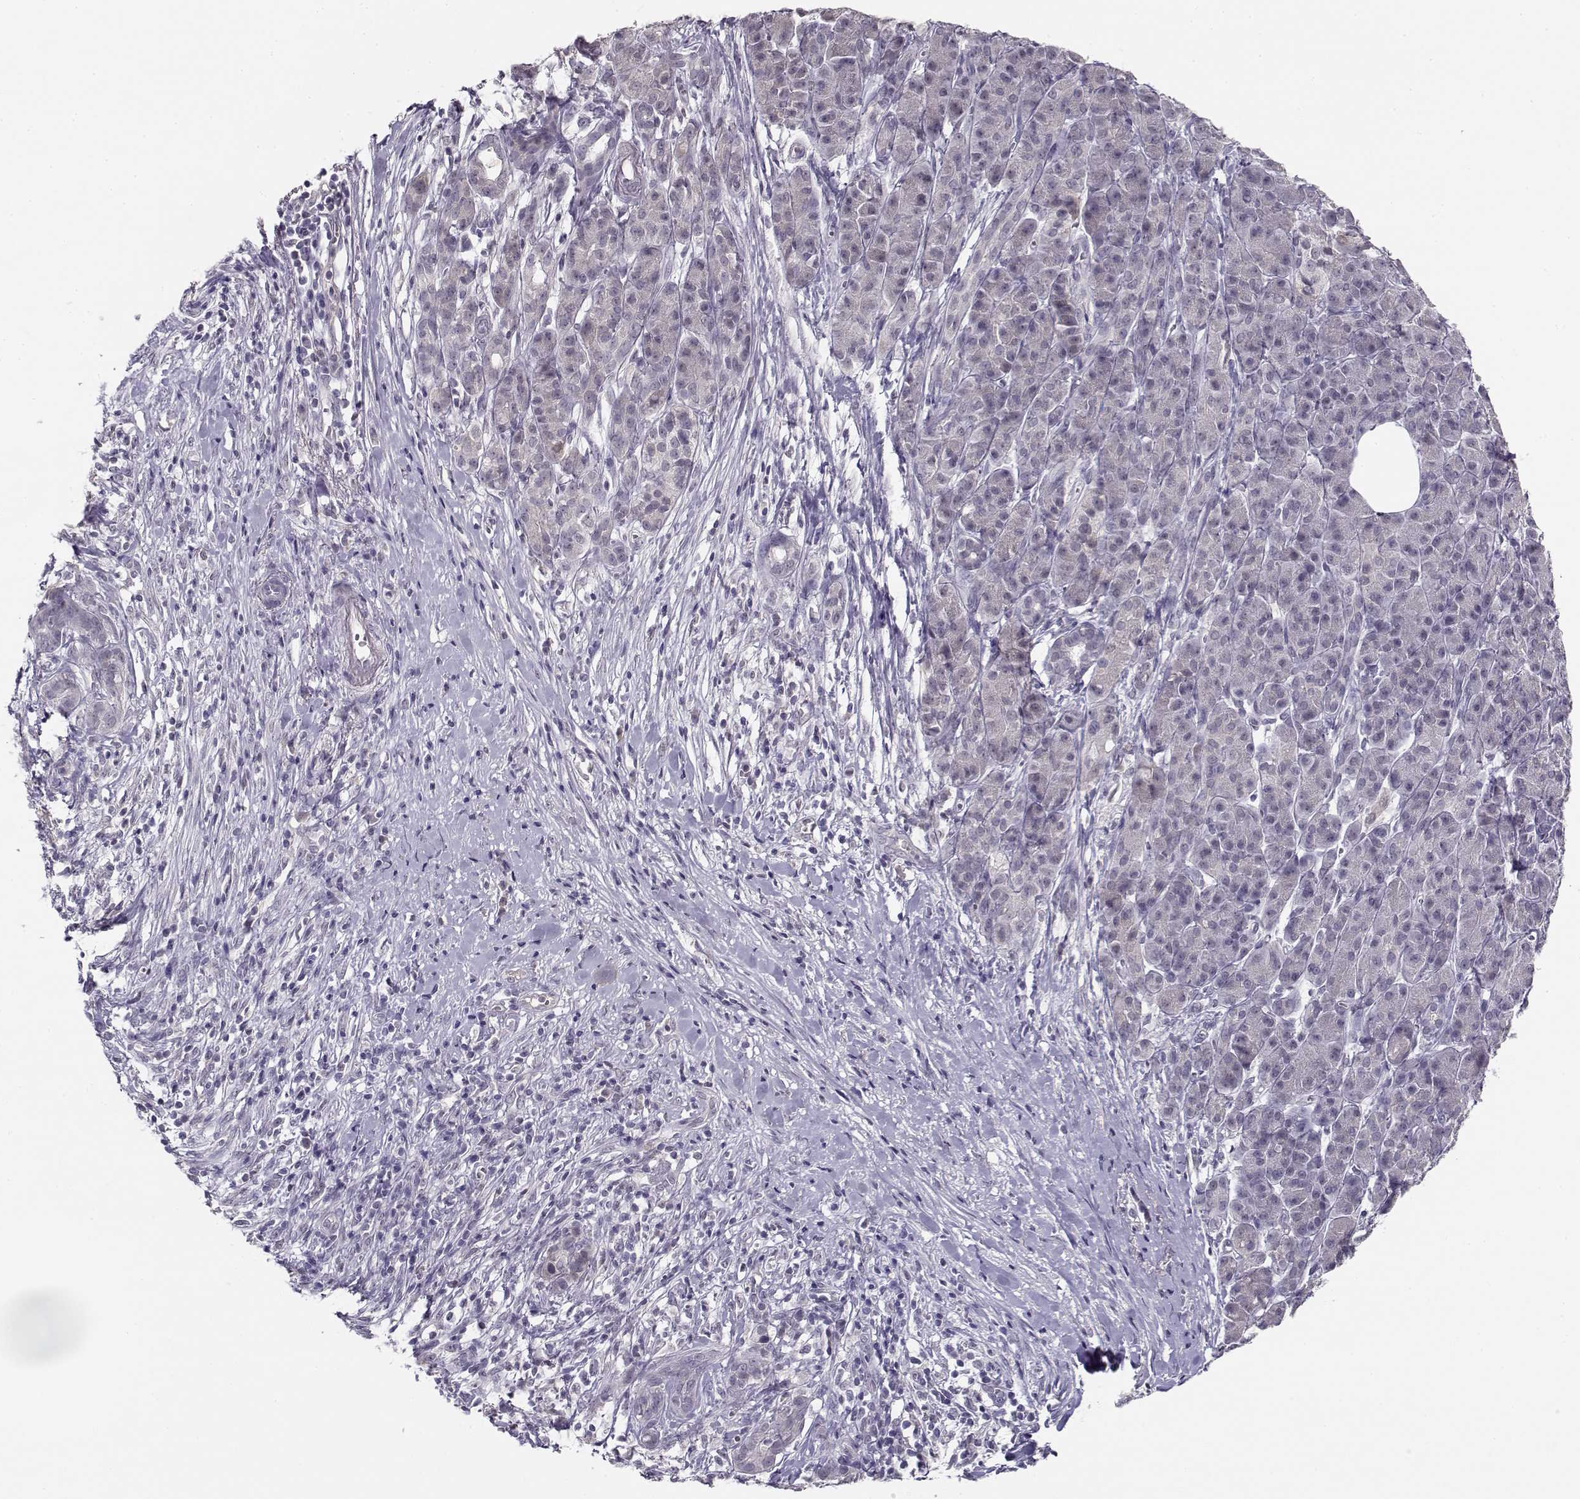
{"staining": {"intensity": "negative", "quantity": "none", "location": "none"}, "tissue": "pancreatic cancer", "cell_type": "Tumor cells", "image_type": "cancer", "snomed": [{"axis": "morphology", "description": "Adenocarcinoma, NOS"}, {"axis": "topography", "description": "Pancreas"}], "caption": "The photomicrograph reveals no significant expression in tumor cells of adenocarcinoma (pancreatic).", "gene": "C16orf86", "patient": {"sex": "male", "age": 61}}